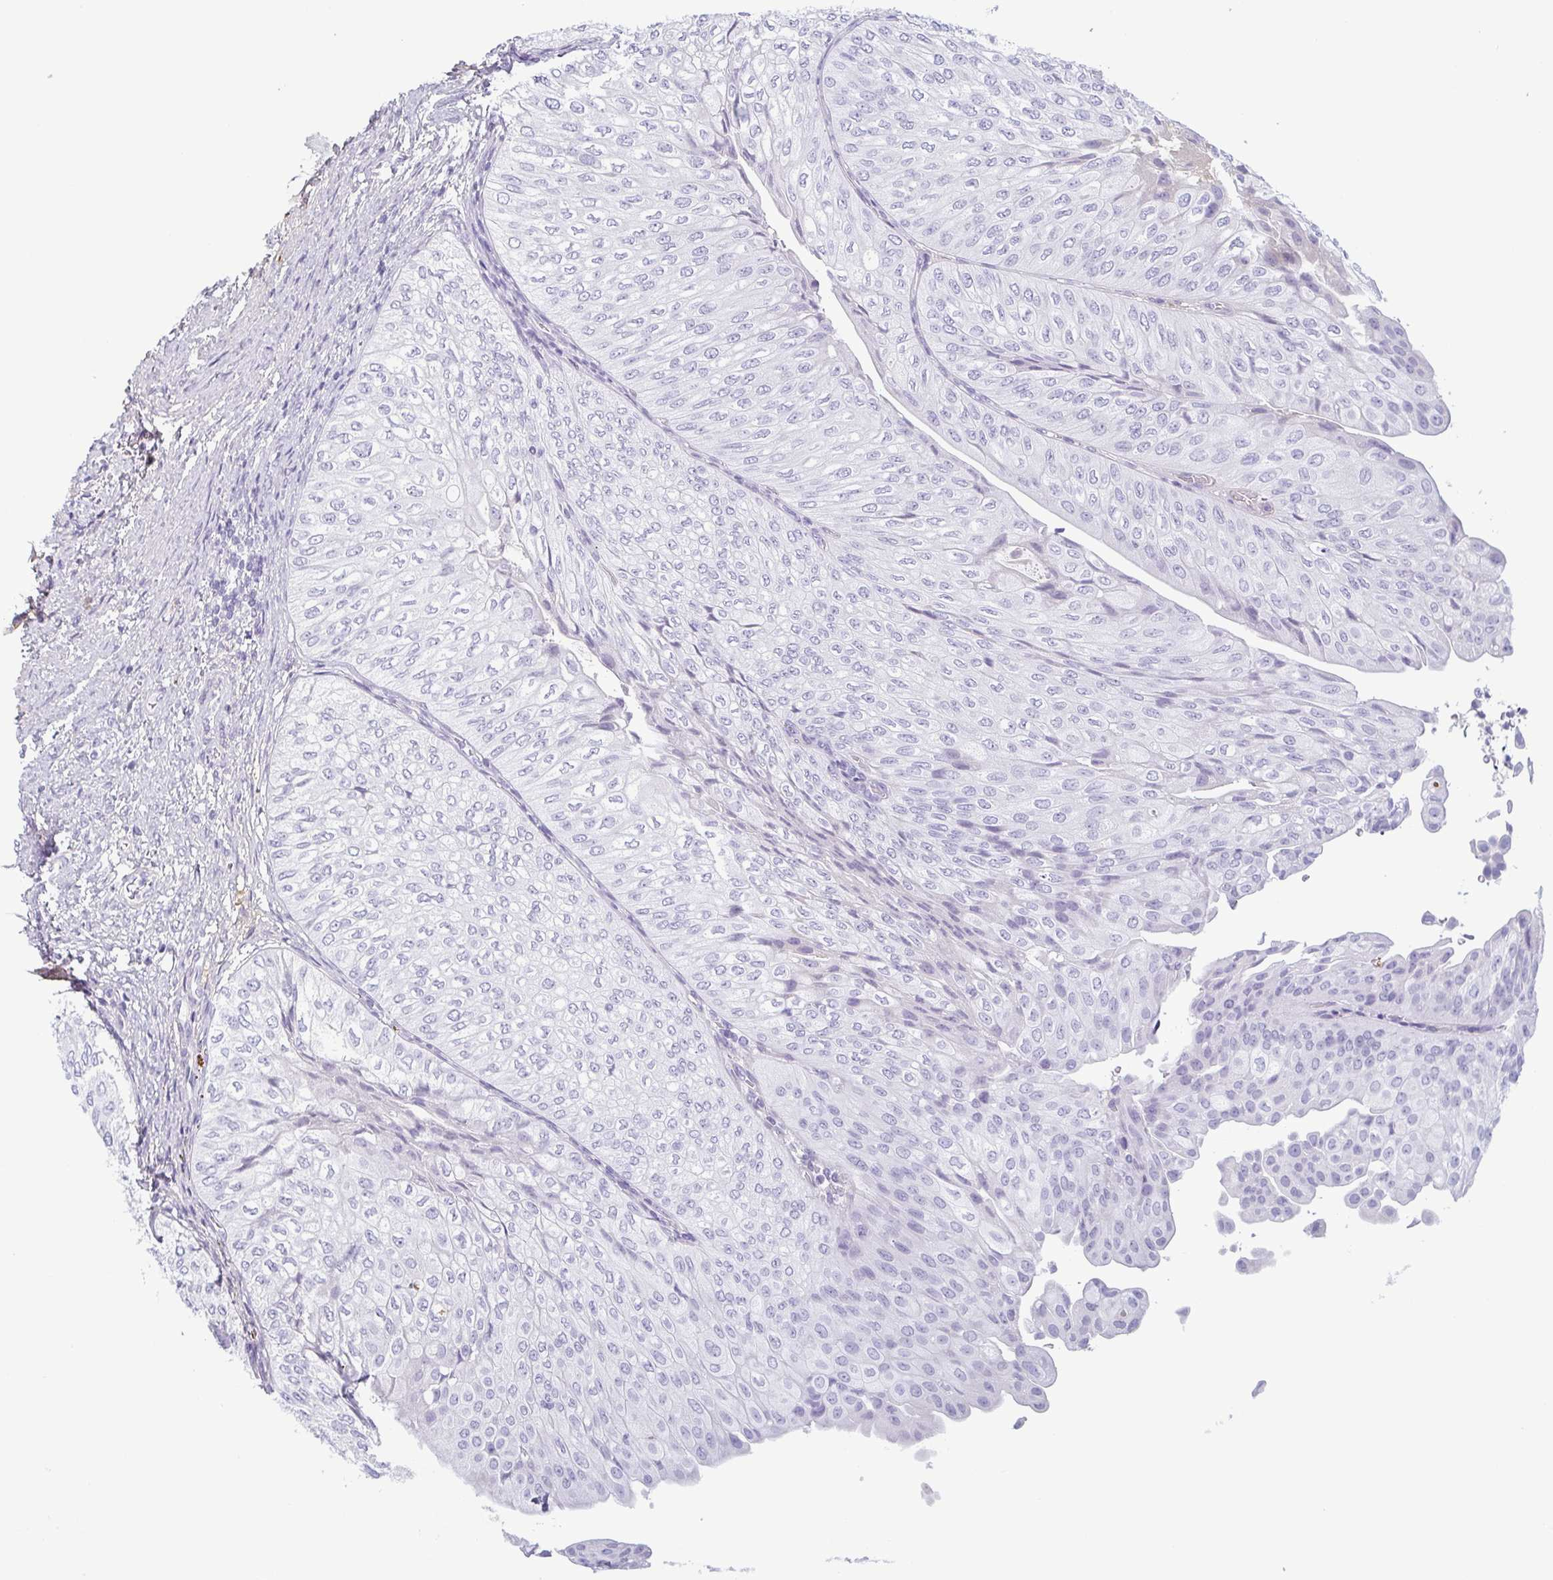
{"staining": {"intensity": "negative", "quantity": "none", "location": "none"}, "tissue": "urothelial cancer", "cell_type": "Tumor cells", "image_type": "cancer", "snomed": [{"axis": "morphology", "description": "Urothelial carcinoma, NOS"}, {"axis": "topography", "description": "Urinary bladder"}], "caption": "A histopathology image of human transitional cell carcinoma is negative for staining in tumor cells.", "gene": "ECM1", "patient": {"sex": "male", "age": 62}}